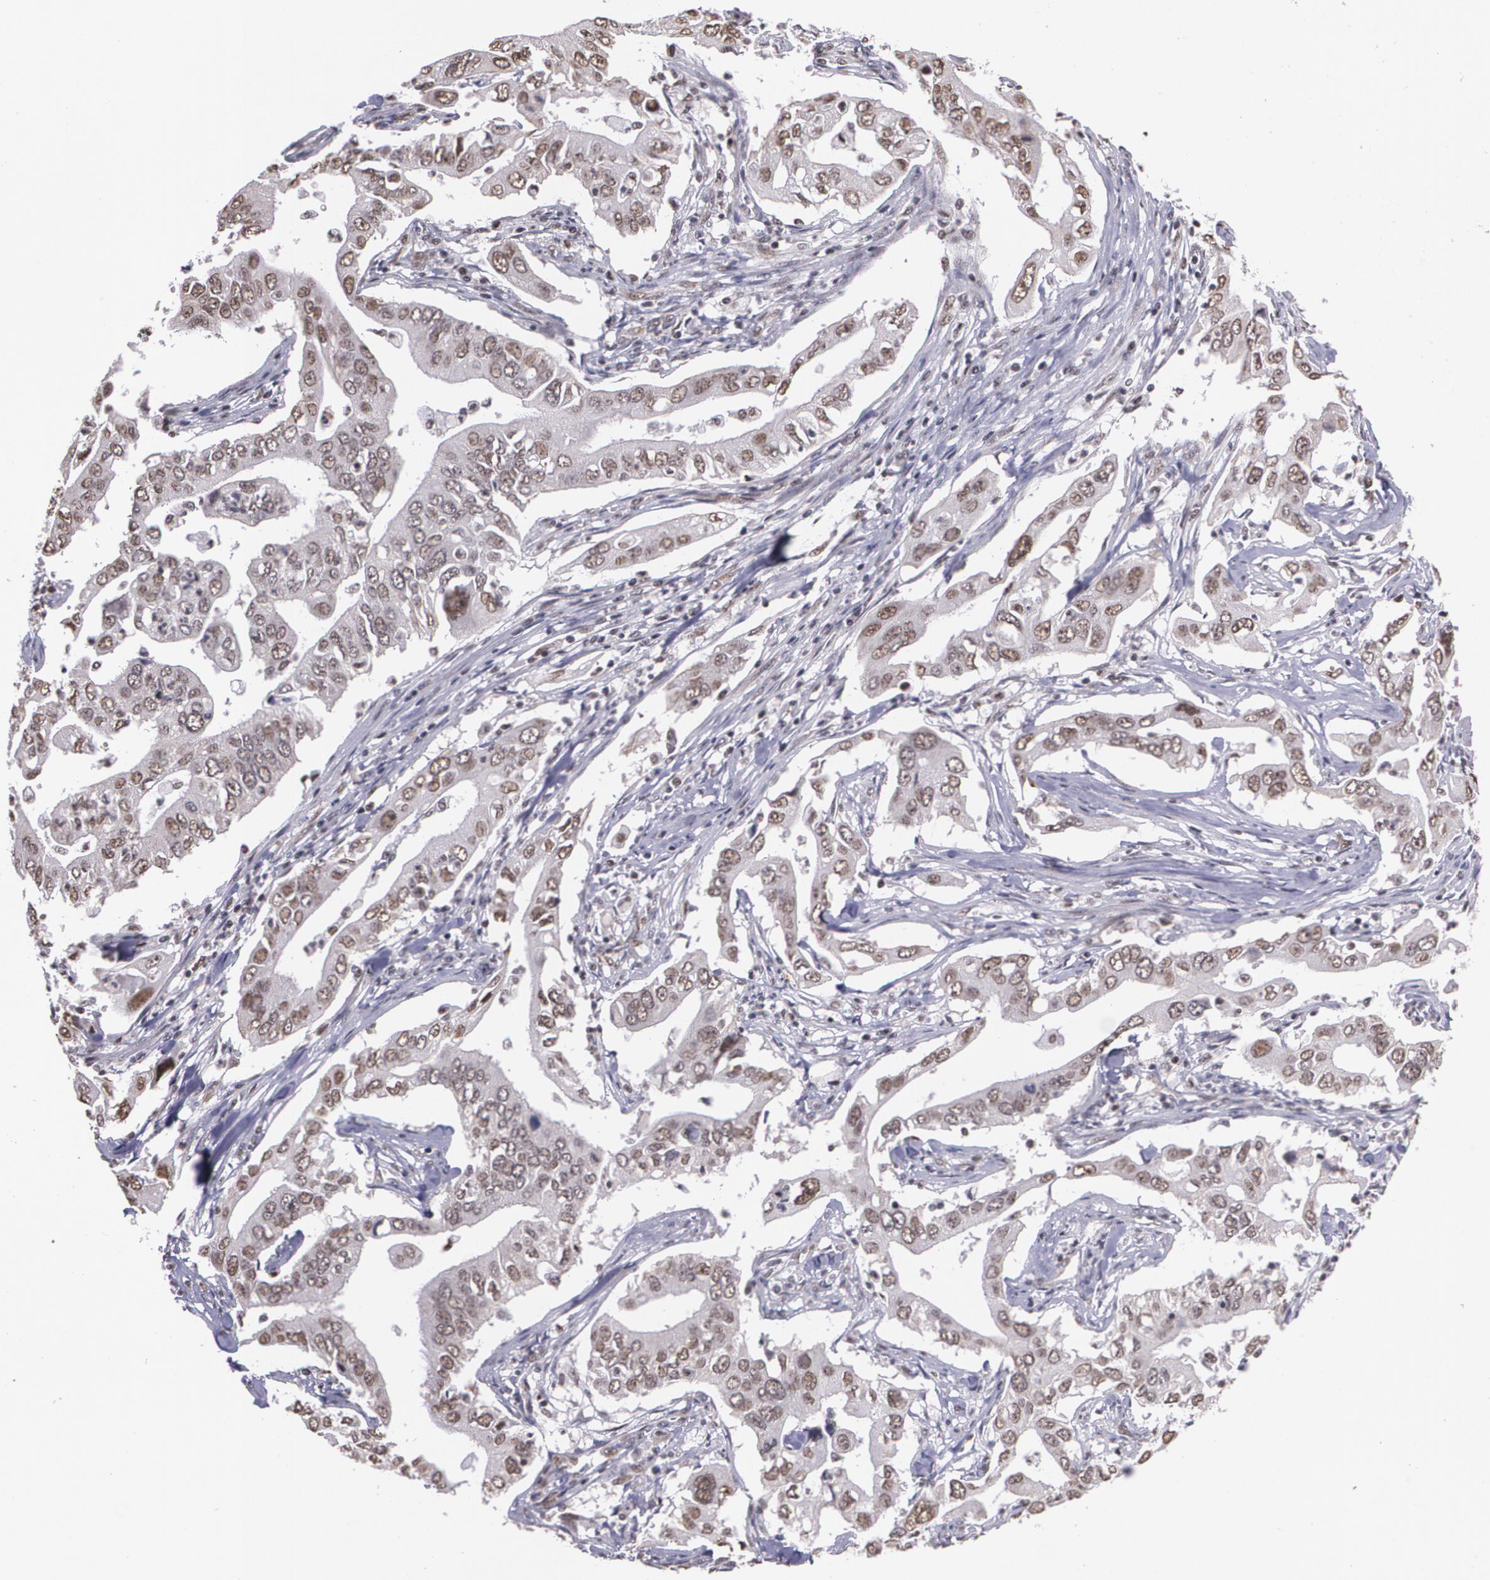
{"staining": {"intensity": "moderate", "quantity": ">75%", "location": "nuclear"}, "tissue": "lung cancer", "cell_type": "Tumor cells", "image_type": "cancer", "snomed": [{"axis": "morphology", "description": "Adenocarcinoma, NOS"}, {"axis": "topography", "description": "Lung"}], "caption": "An IHC micrograph of tumor tissue is shown. Protein staining in brown shows moderate nuclear positivity in lung adenocarcinoma within tumor cells. (Brightfield microscopy of DAB IHC at high magnification).", "gene": "C6orf15", "patient": {"sex": "male", "age": 48}}